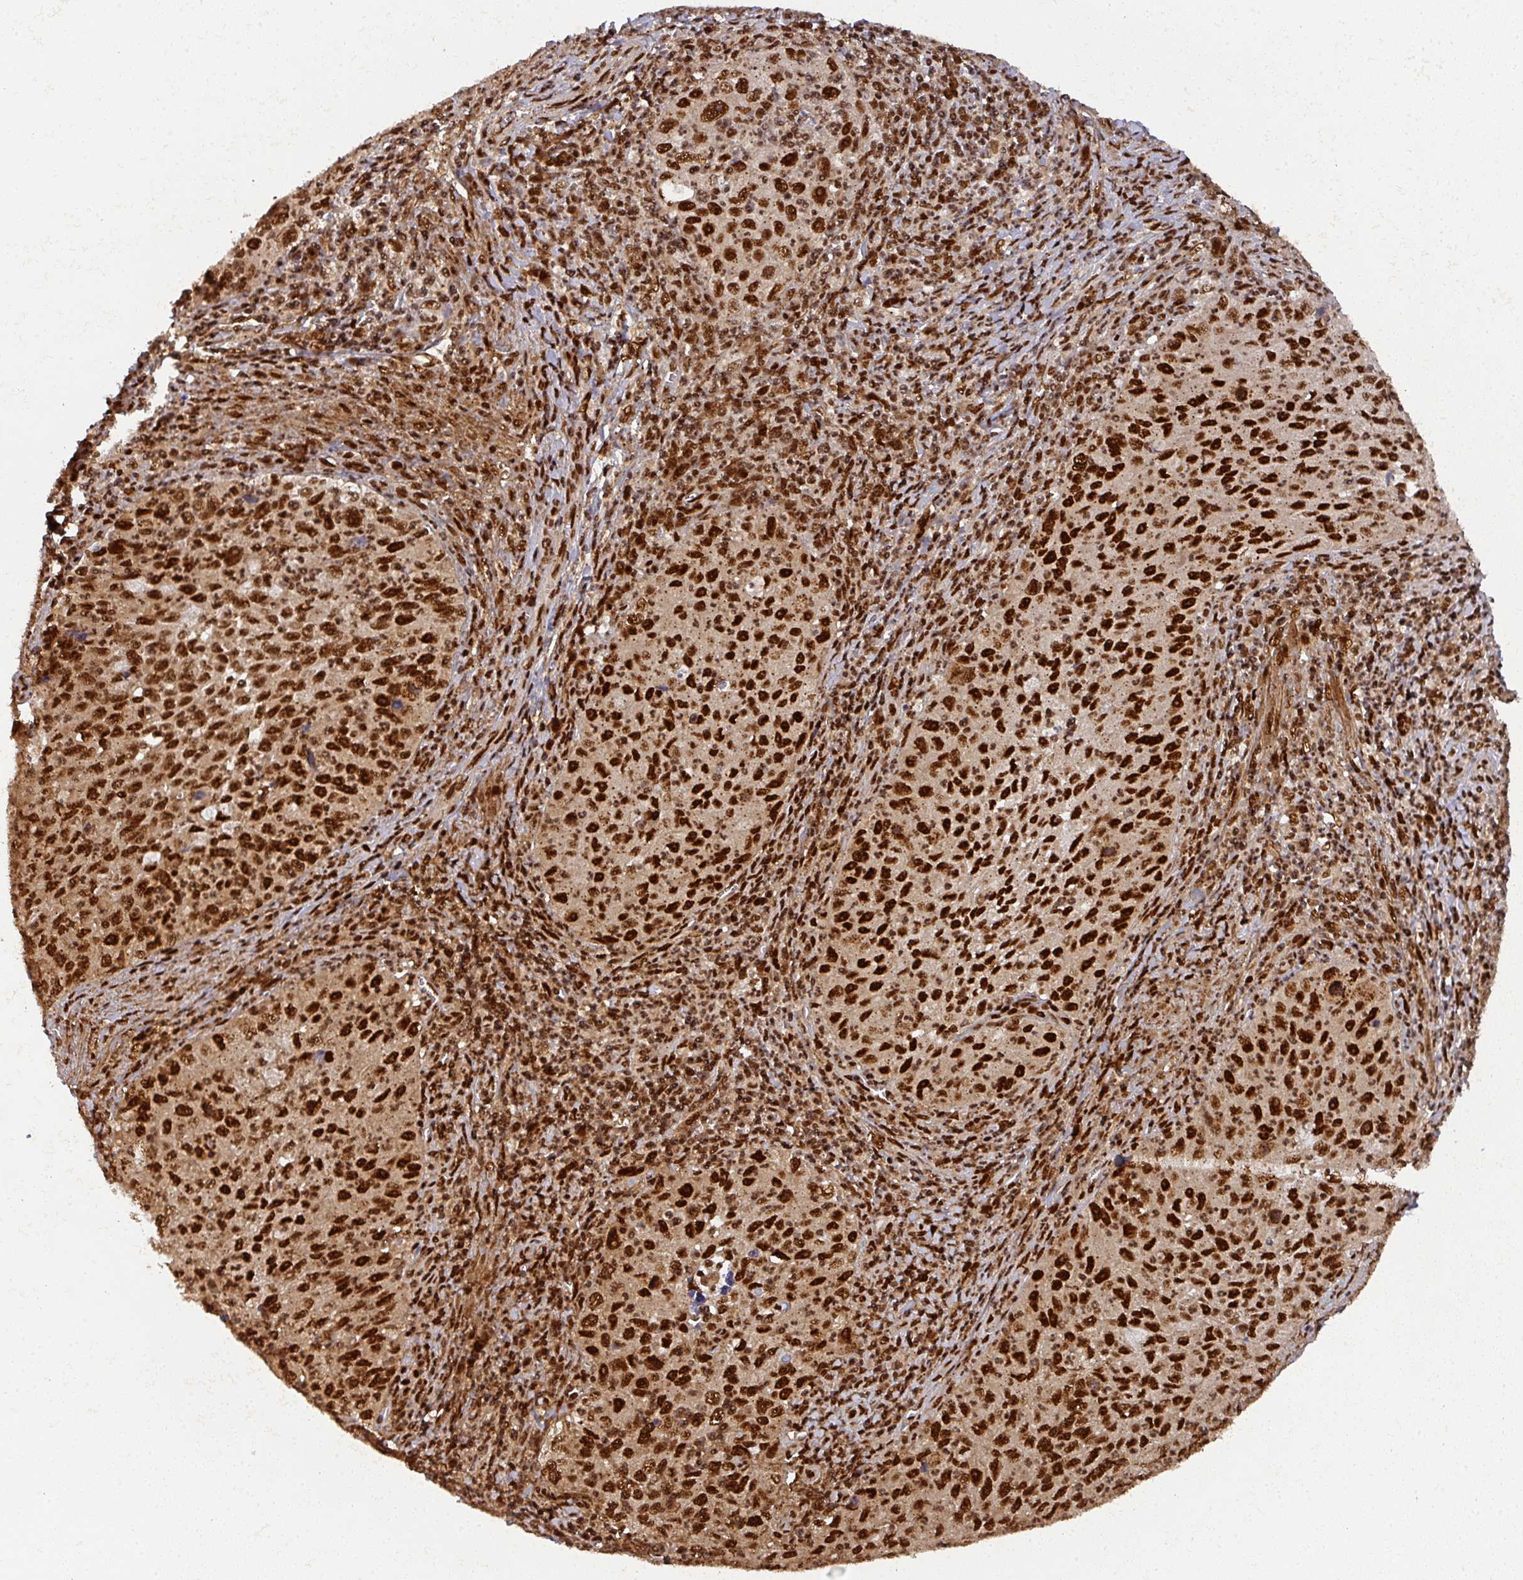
{"staining": {"intensity": "strong", "quantity": ">75%", "location": "nuclear"}, "tissue": "cervical cancer", "cell_type": "Tumor cells", "image_type": "cancer", "snomed": [{"axis": "morphology", "description": "Squamous cell carcinoma, NOS"}, {"axis": "topography", "description": "Cervix"}], "caption": "Immunohistochemical staining of human cervical cancer shows high levels of strong nuclear expression in about >75% of tumor cells.", "gene": "DIDO1", "patient": {"sex": "female", "age": 30}}